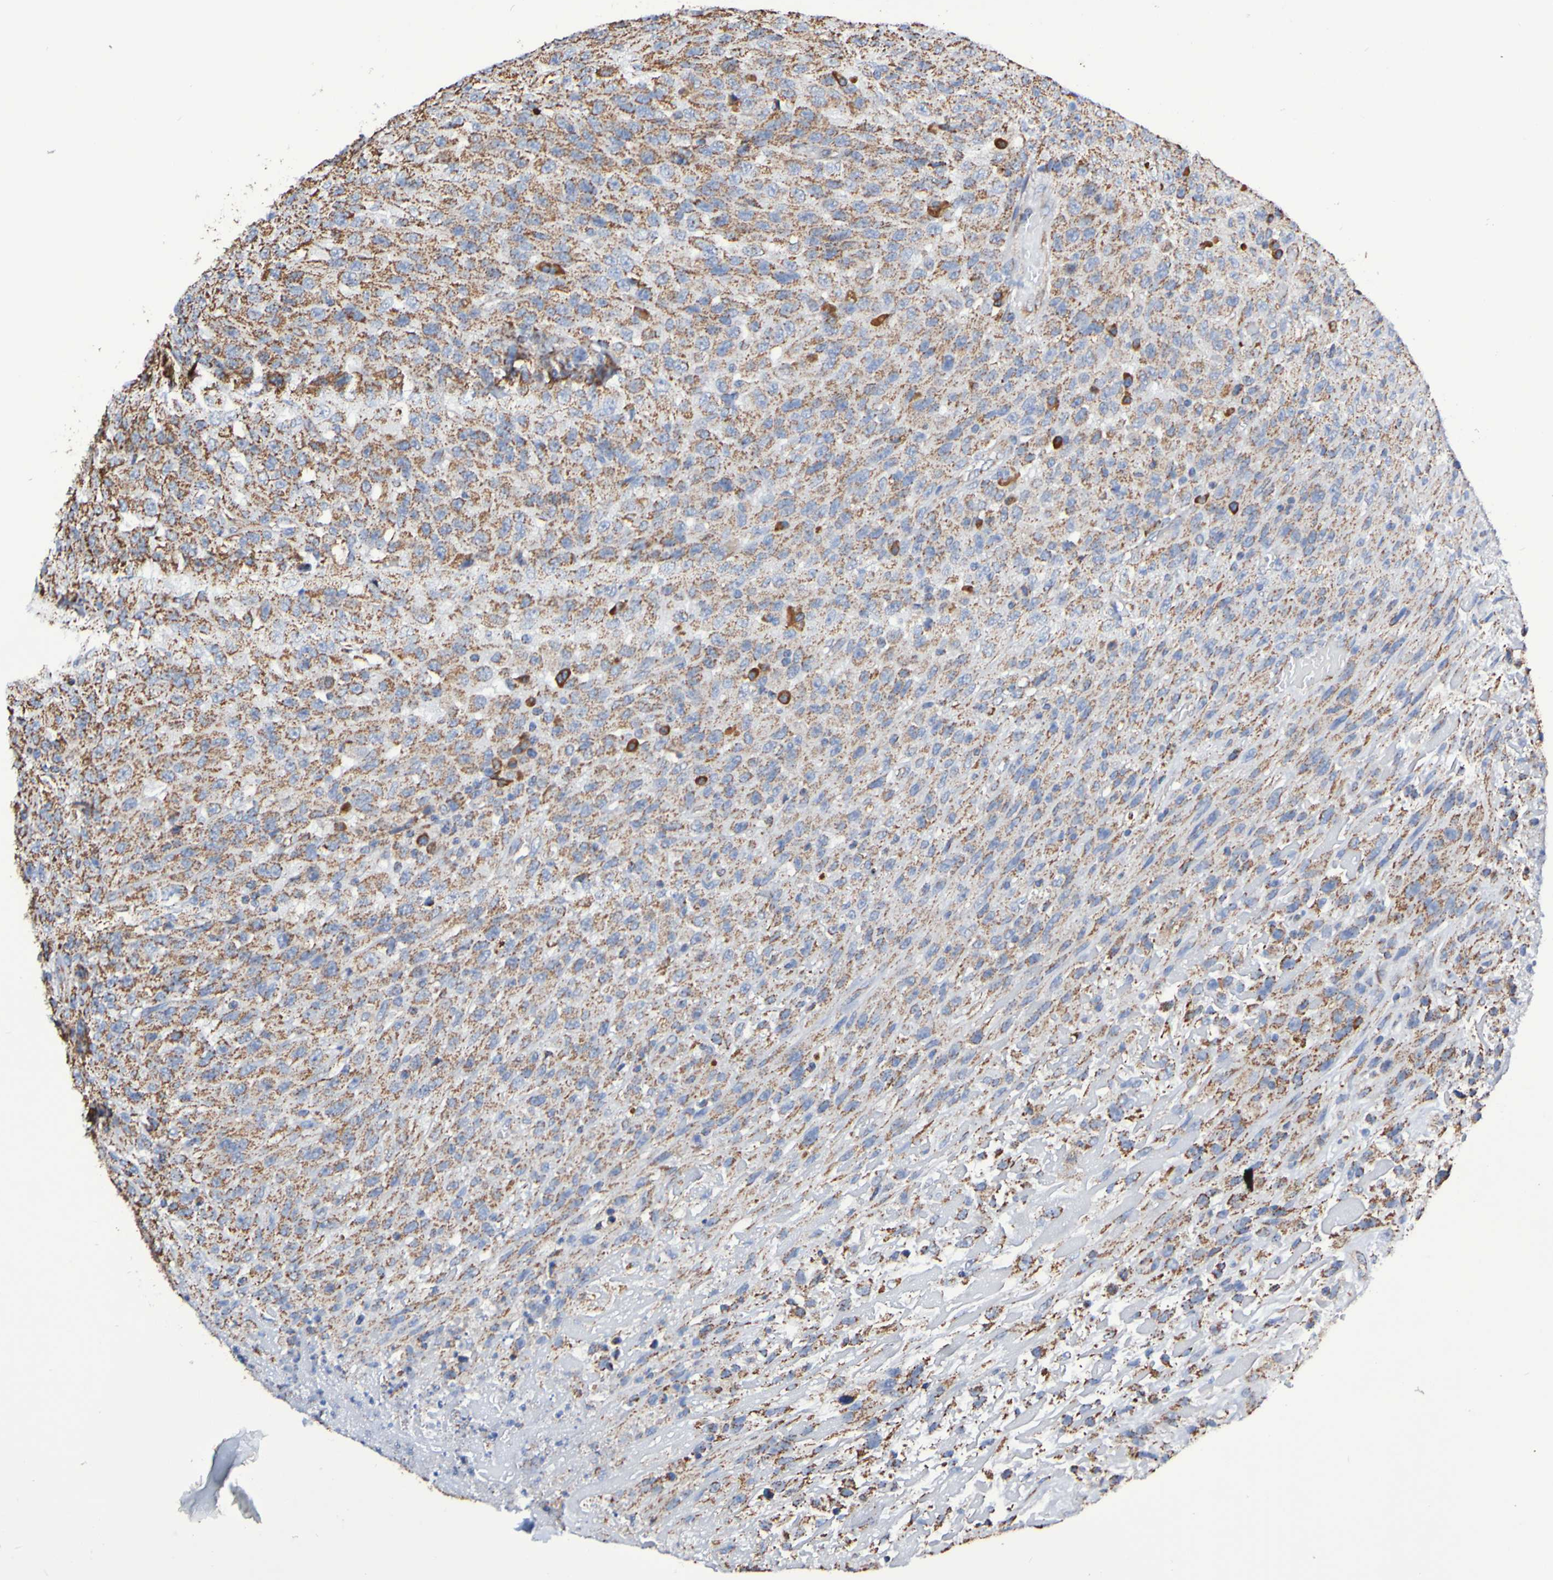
{"staining": {"intensity": "moderate", "quantity": ">75%", "location": "cytoplasmic/membranous"}, "tissue": "urothelial cancer", "cell_type": "Tumor cells", "image_type": "cancer", "snomed": [{"axis": "morphology", "description": "Urothelial carcinoma, High grade"}, {"axis": "topography", "description": "Urinary bladder"}], "caption": "Urothelial carcinoma (high-grade) tissue exhibits moderate cytoplasmic/membranous staining in about >75% of tumor cells, visualized by immunohistochemistry.", "gene": "IL18R1", "patient": {"sex": "male", "age": 66}}